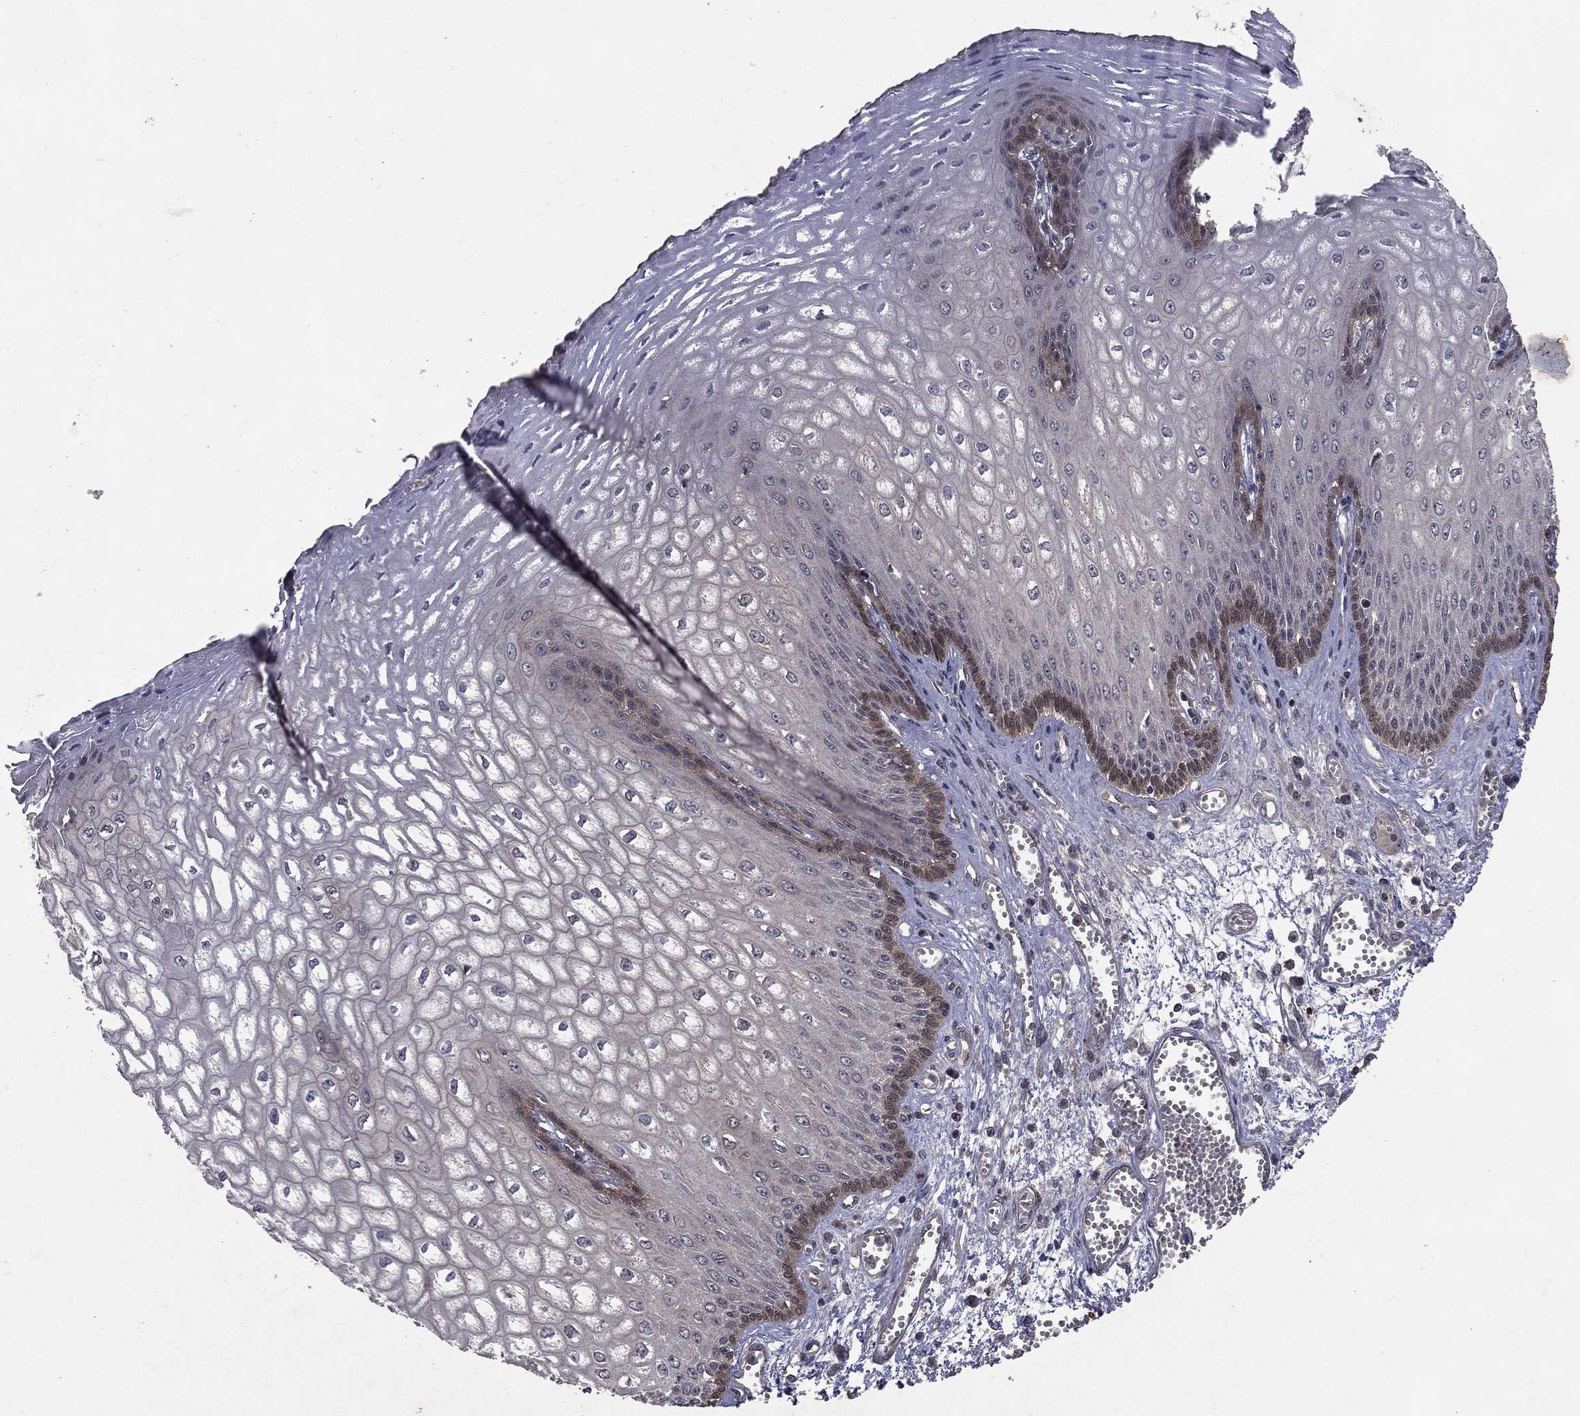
{"staining": {"intensity": "moderate", "quantity": "<25%", "location": "cytoplasmic/membranous"}, "tissue": "esophagus", "cell_type": "Squamous epithelial cells", "image_type": "normal", "snomed": [{"axis": "morphology", "description": "Normal tissue, NOS"}, {"axis": "topography", "description": "Esophagus"}], "caption": "IHC micrograph of benign esophagus: esophagus stained using immunohistochemistry (IHC) displays low levels of moderate protein expression localized specifically in the cytoplasmic/membranous of squamous epithelial cells, appearing as a cytoplasmic/membranous brown color.", "gene": "FGD1", "patient": {"sex": "male", "age": 58}}